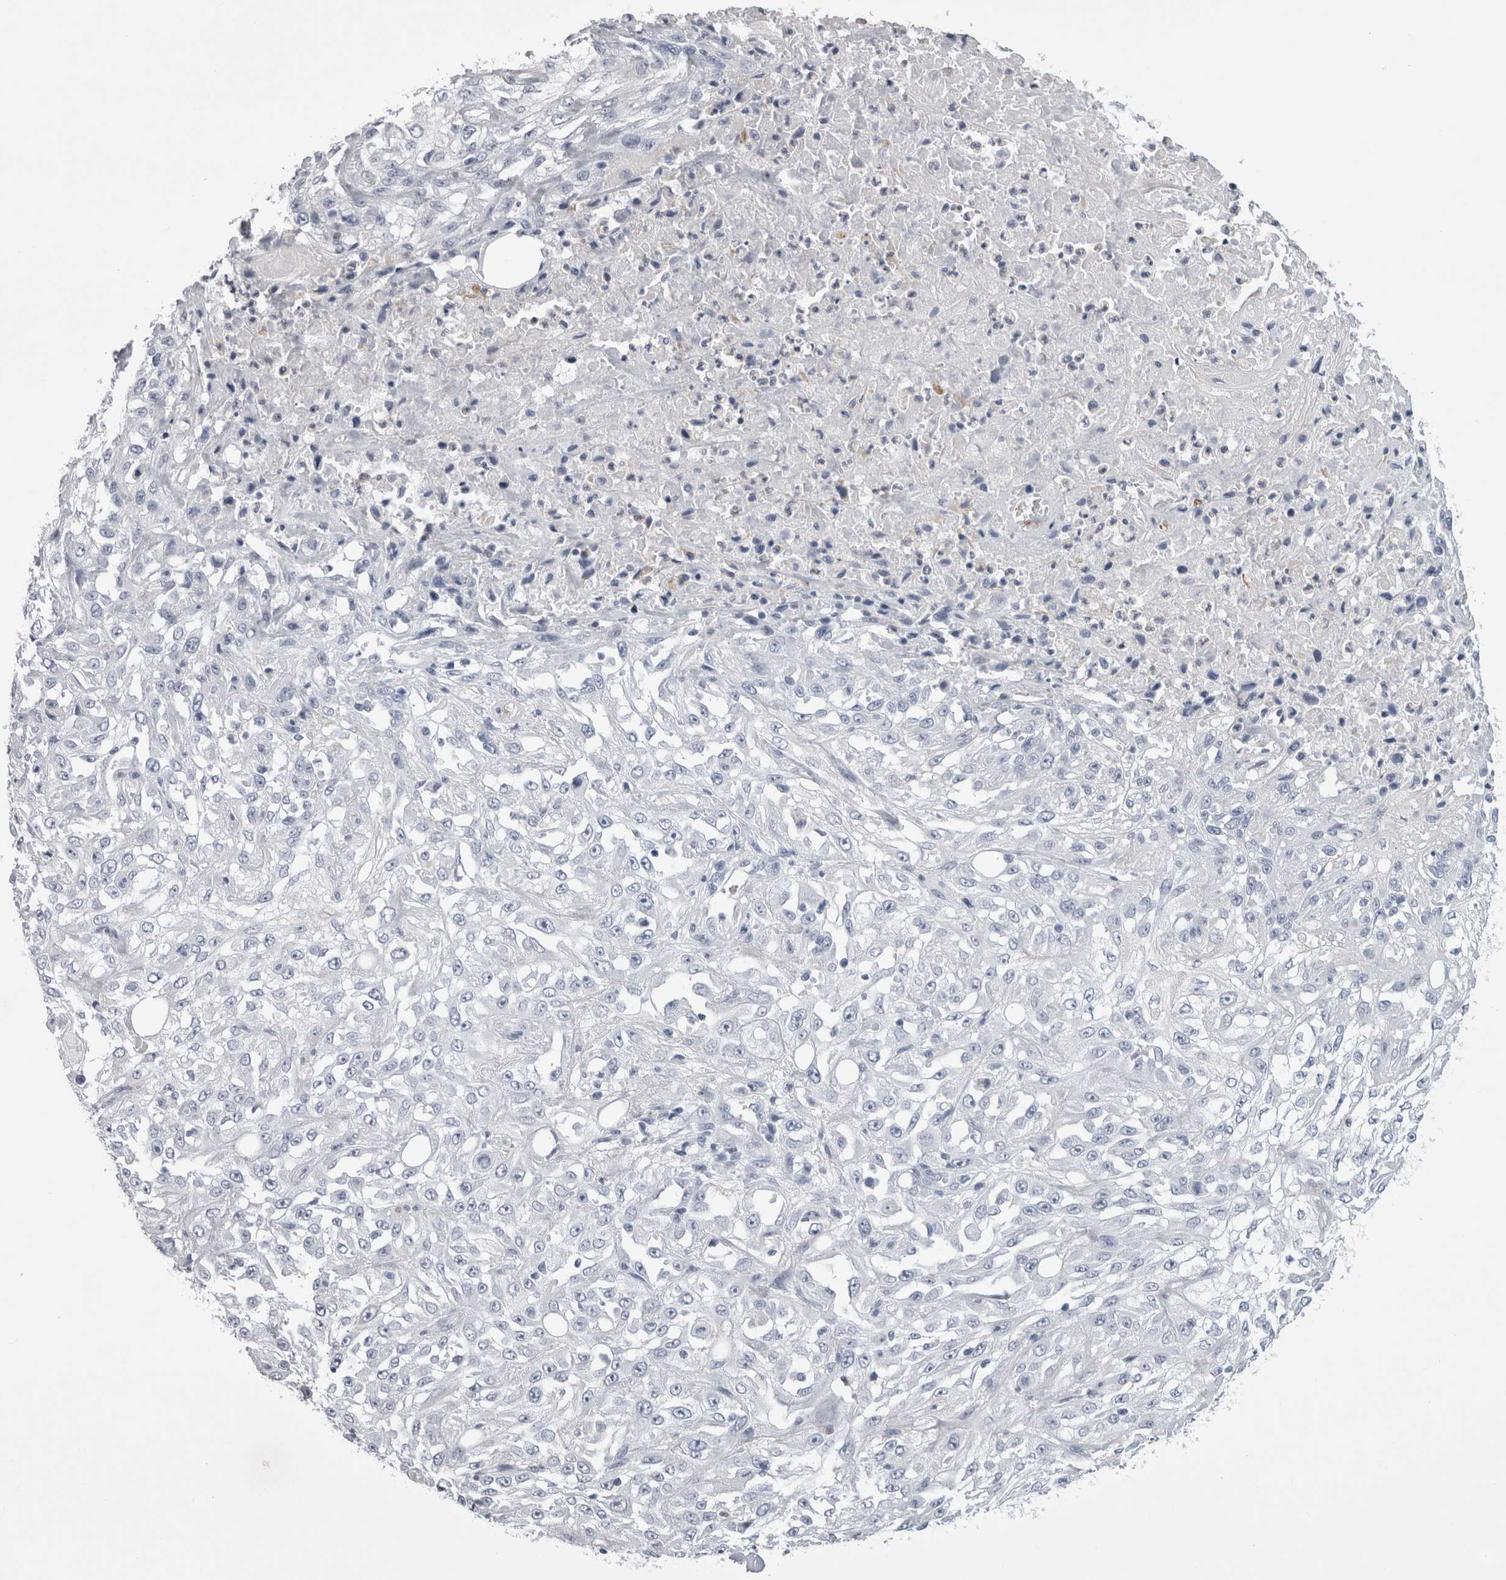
{"staining": {"intensity": "negative", "quantity": "none", "location": "none"}, "tissue": "skin cancer", "cell_type": "Tumor cells", "image_type": "cancer", "snomed": [{"axis": "morphology", "description": "Squamous cell carcinoma, NOS"}, {"axis": "morphology", "description": "Squamous cell carcinoma, metastatic, NOS"}, {"axis": "topography", "description": "Skin"}, {"axis": "topography", "description": "Lymph node"}], "caption": "Immunohistochemistry (IHC) of human skin squamous cell carcinoma demonstrates no positivity in tumor cells. Brightfield microscopy of immunohistochemistry (IHC) stained with DAB (brown) and hematoxylin (blue), captured at high magnification.", "gene": "ALDH8A1", "patient": {"sex": "male", "age": 75}}